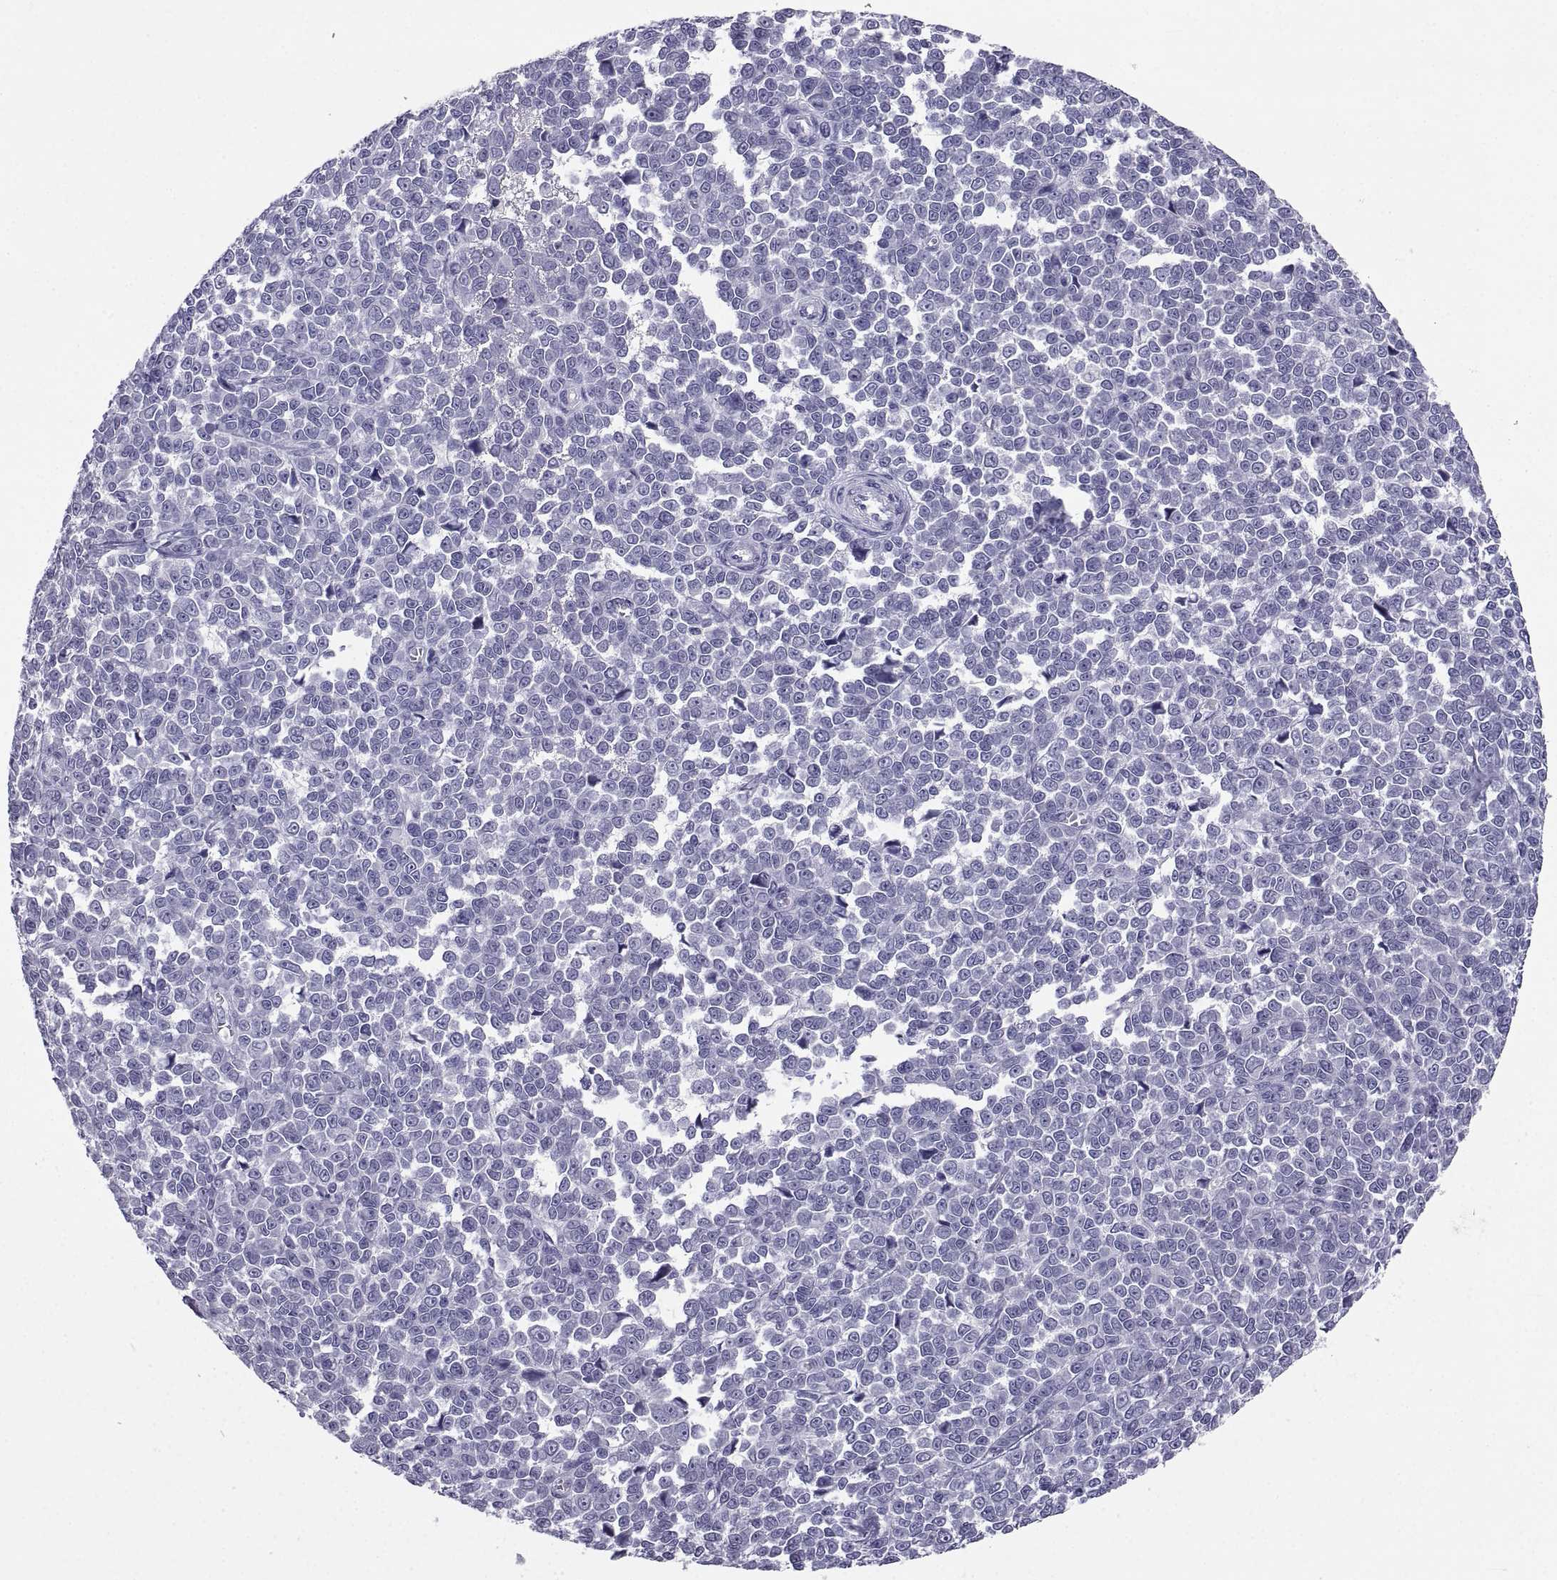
{"staining": {"intensity": "negative", "quantity": "none", "location": "none"}, "tissue": "melanoma", "cell_type": "Tumor cells", "image_type": "cancer", "snomed": [{"axis": "morphology", "description": "Malignant melanoma, NOS"}, {"axis": "topography", "description": "Skin"}], "caption": "An IHC micrograph of malignant melanoma is shown. There is no staining in tumor cells of malignant melanoma. The staining was performed using DAB to visualize the protein expression in brown, while the nuclei were stained in blue with hematoxylin (Magnification: 20x).", "gene": "PCSK1N", "patient": {"sex": "female", "age": 95}}